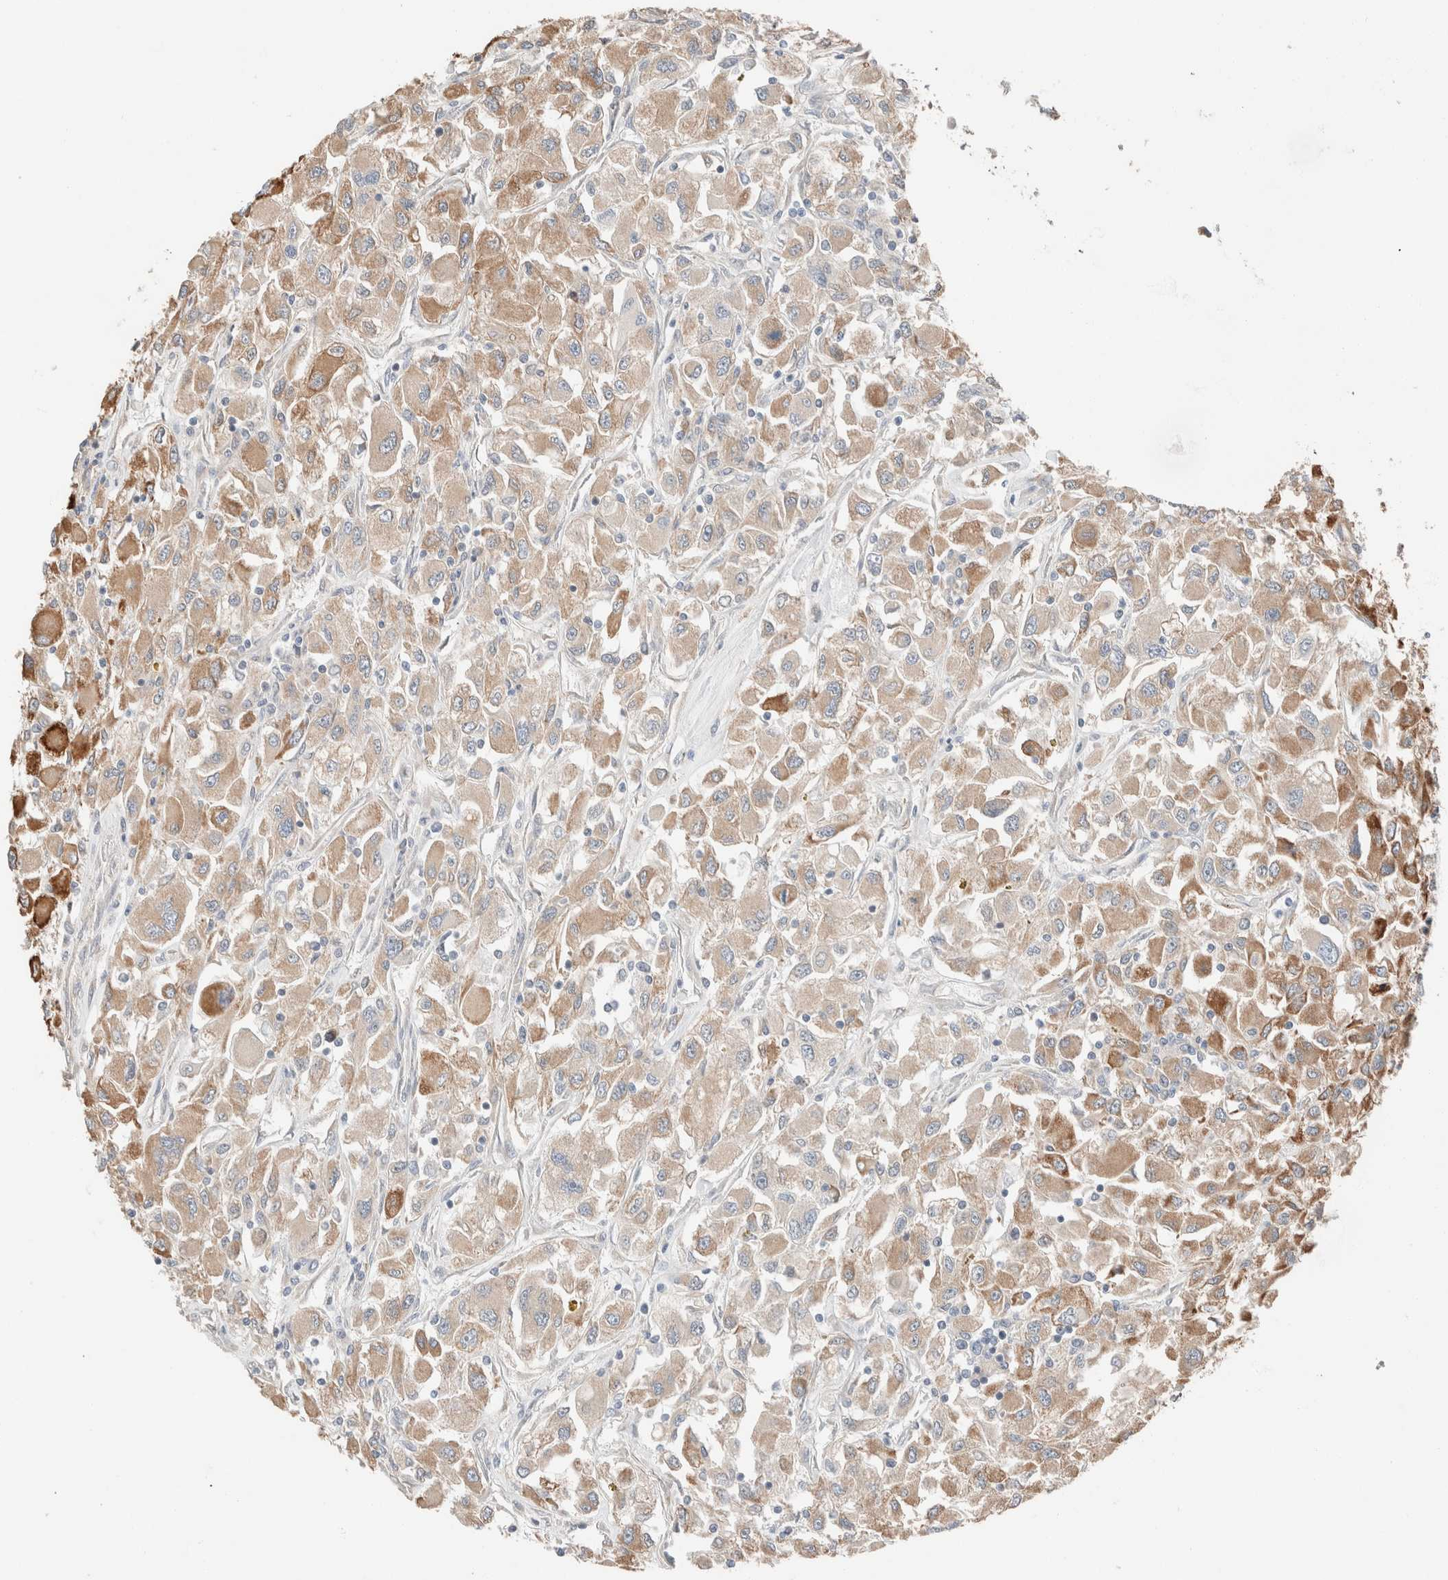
{"staining": {"intensity": "moderate", "quantity": ">75%", "location": "cytoplasmic/membranous"}, "tissue": "renal cancer", "cell_type": "Tumor cells", "image_type": "cancer", "snomed": [{"axis": "morphology", "description": "Adenocarcinoma, NOS"}, {"axis": "topography", "description": "Kidney"}], "caption": "This photomicrograph reveals immunohistochemistry staining of adenocarcinoma (renal), with medium moderate cytoplasmic/membranous expression in about >75% of tumor cells.", "gene": "PCM1", "patient": {"sex": "female", "age": 52}}